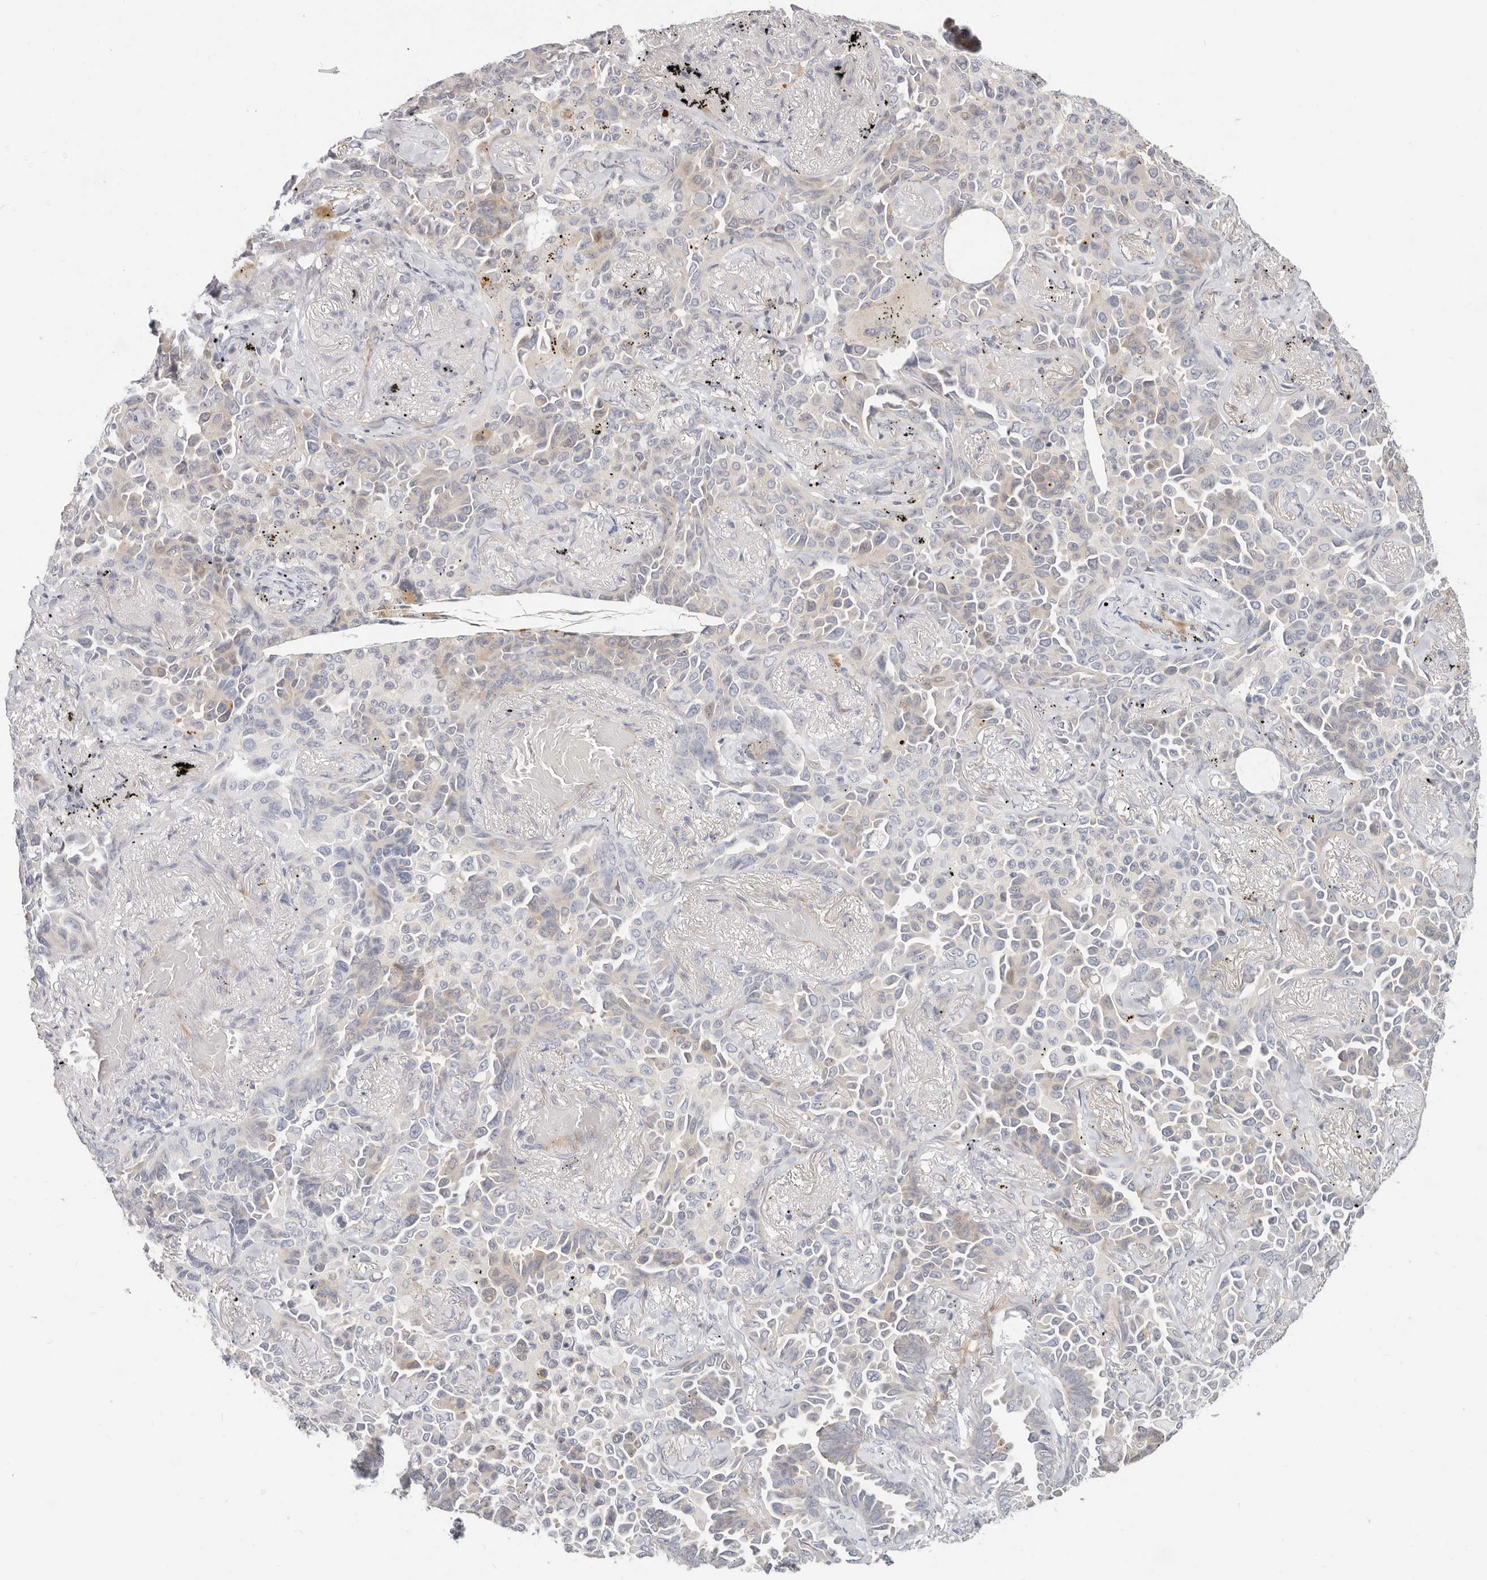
{"staining": {"intensity": "weak", "quantity": "25%-75%", "location": "cytoplasmic/membranous"}, "tissue": "lung cancer", "cell_type": "Tumor cells", "image_type": "cancer", "snomed": [{"axis": "morphology", "description": "Adenocarcinoma, NOS"}, {"axis": "topography", "description": "Lung"}], "caption": "The image exhibits immunohistochemical staining of adenocarcinoma (lung). There is weak cytoplasmic/membranous expression is seen in about 25%-75% of tumor cells.", "gene": "ZRANB1", "patient": {"sex": "female", "age": 67}}